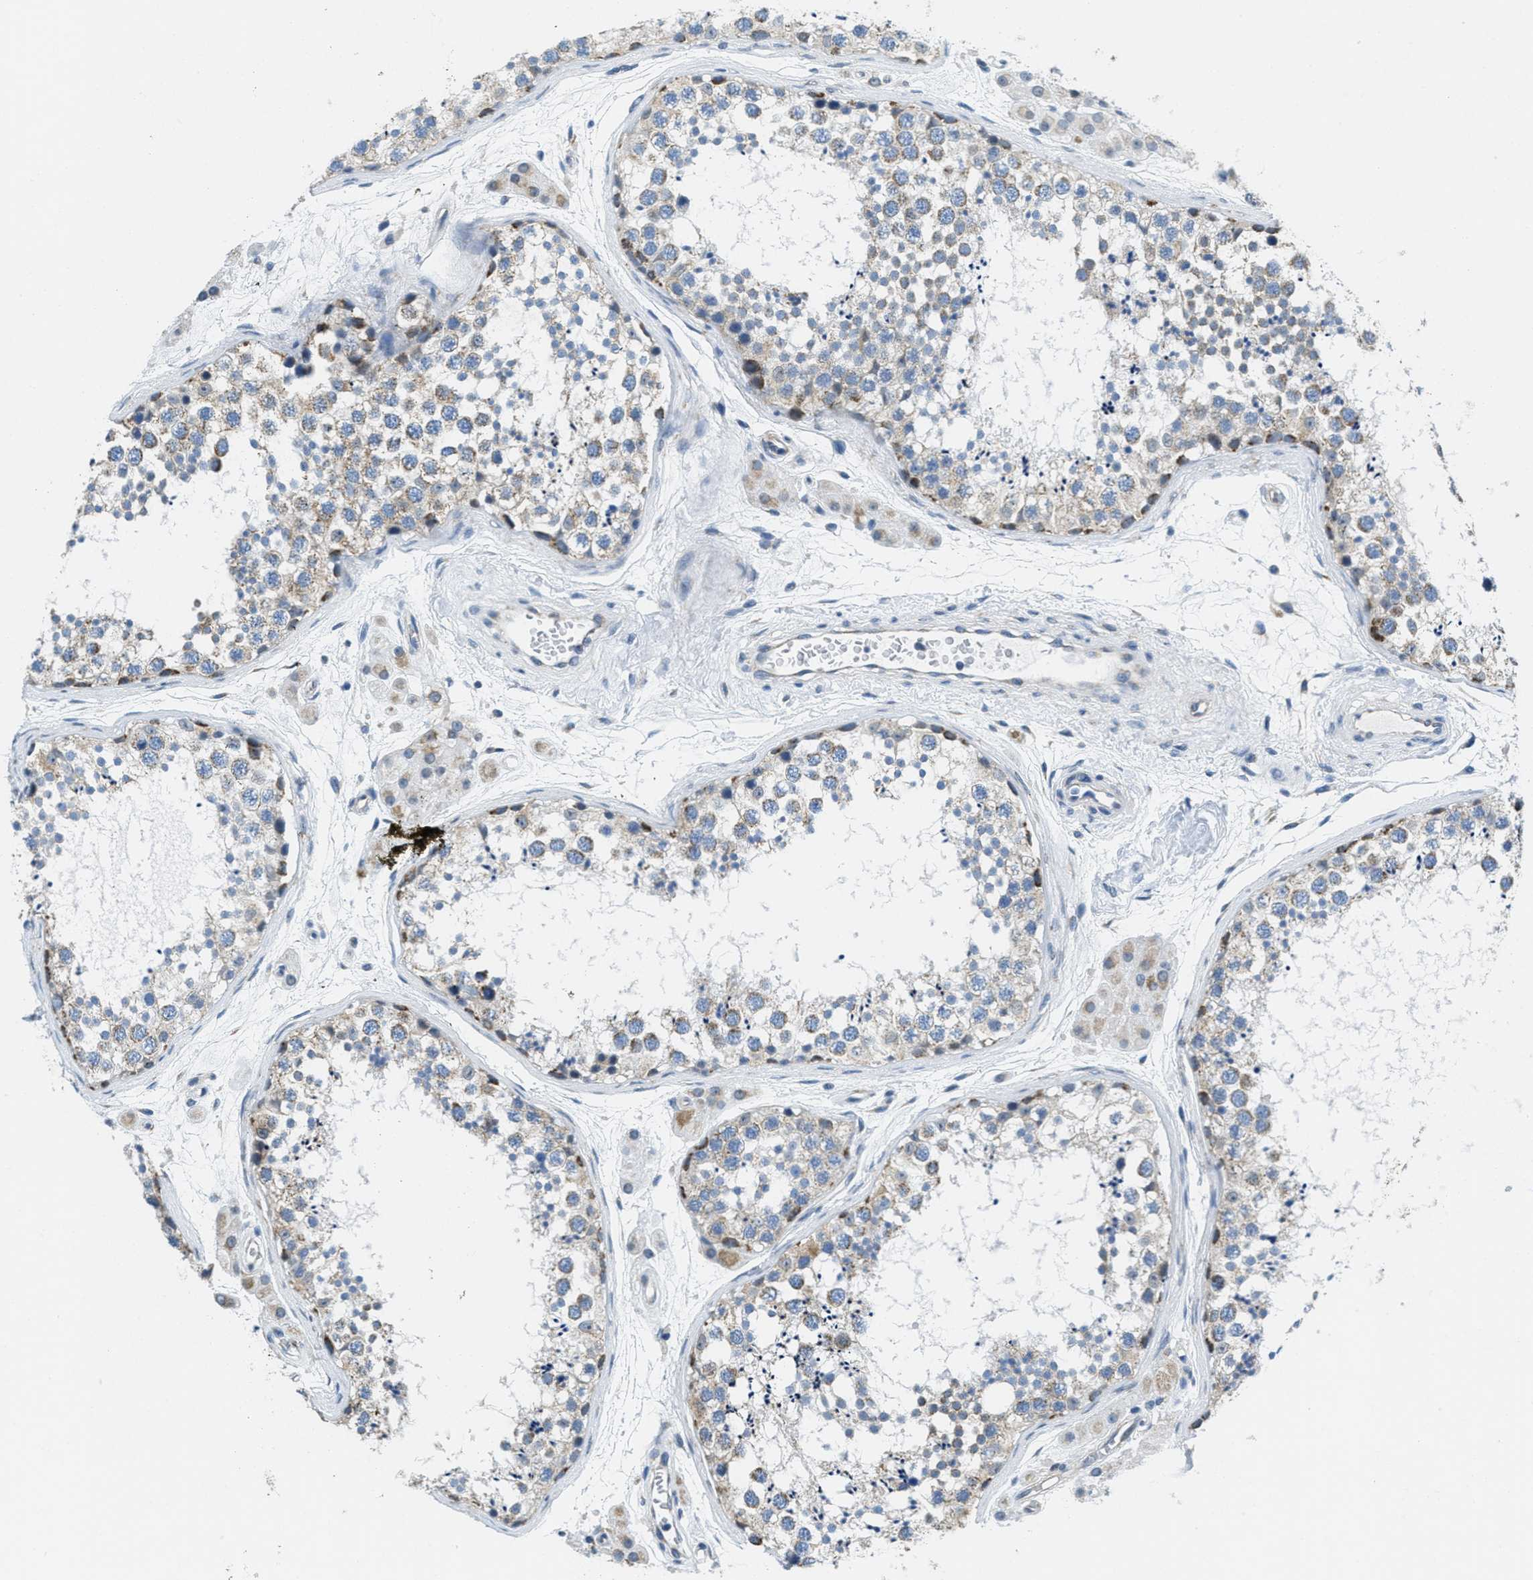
{"staining": {"intensity": "weak", "quantity": ">75%", "location": "cytoplasmic/membranous"}, "tissue": "testis", "cell_type": "Cells in seminiferous ducts", "image_type": "normal", "snomed": [{"axis": "morphology", "description": "Normal tissue, NOS"}, {"axis": "topography", "description": "Testis"}], "caption": "Brown immunohistochemical staining in benign testis displays weak cytoplasmic/membranous expression in about >75% of cells in seminiferous ducts. (IHC, brightfield microscopy, high magnification).", "gene": "TOMM70", "patient": {"sex": "male", "age": 56}}